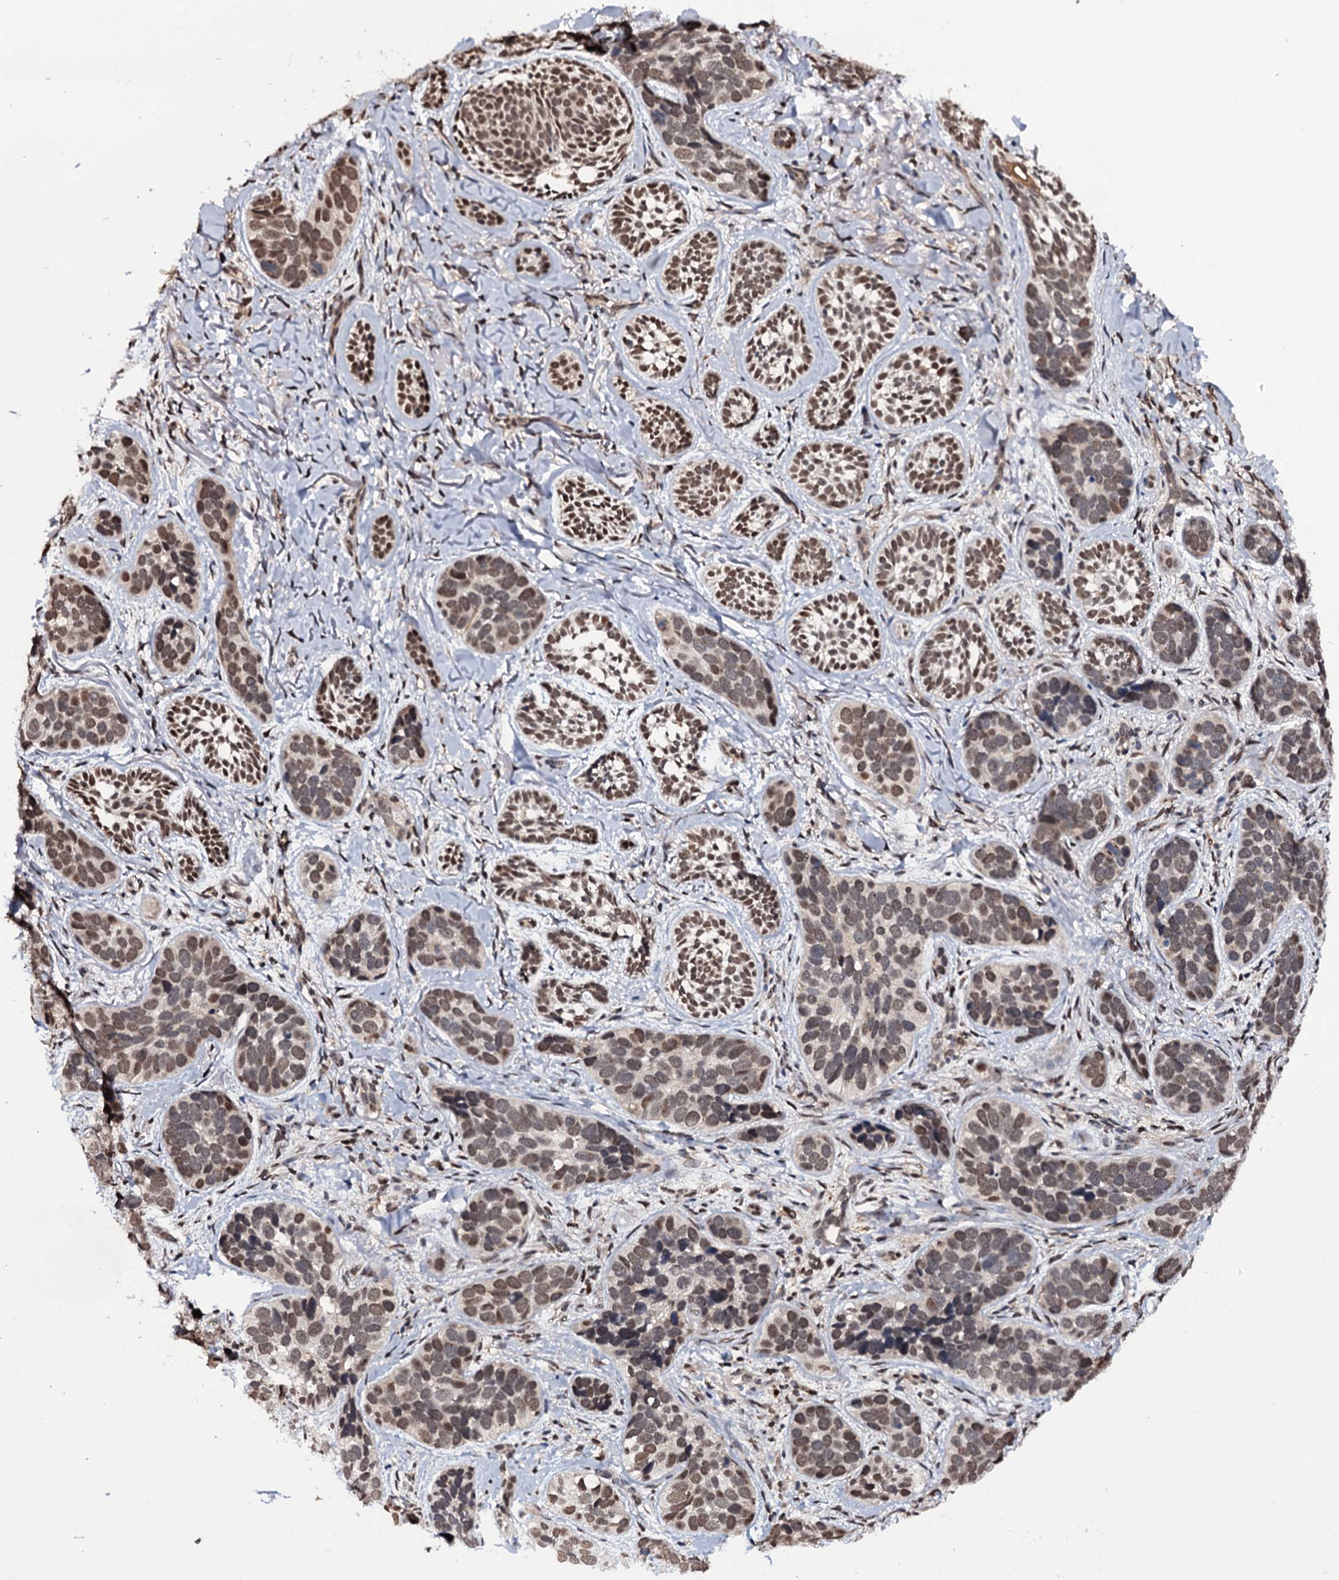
{"staining": {"intensity": "moderate", "quantity": ">75%", "location": "nuclear"}, "tissue": "skin cancer", "cell_type": "Tumor cells", "image_type": "cancer", "snomed": [{"axis": "morphology", "description": "Basal cell carcinoma"}, {"axis": "topography", "description": "Skin"}], "caption": "Protein expression analysis of human basal cell carcinoma (skin) reveals moderate nuclear staining in approximately >75% of tumor cells. The staining is performed using DAB brown chromogen to label protein expression. The nuclei are counter-stained blue using hematoxylin.", "gene": "HDDC3", "patient": {"sex": "male", "age": 71}}